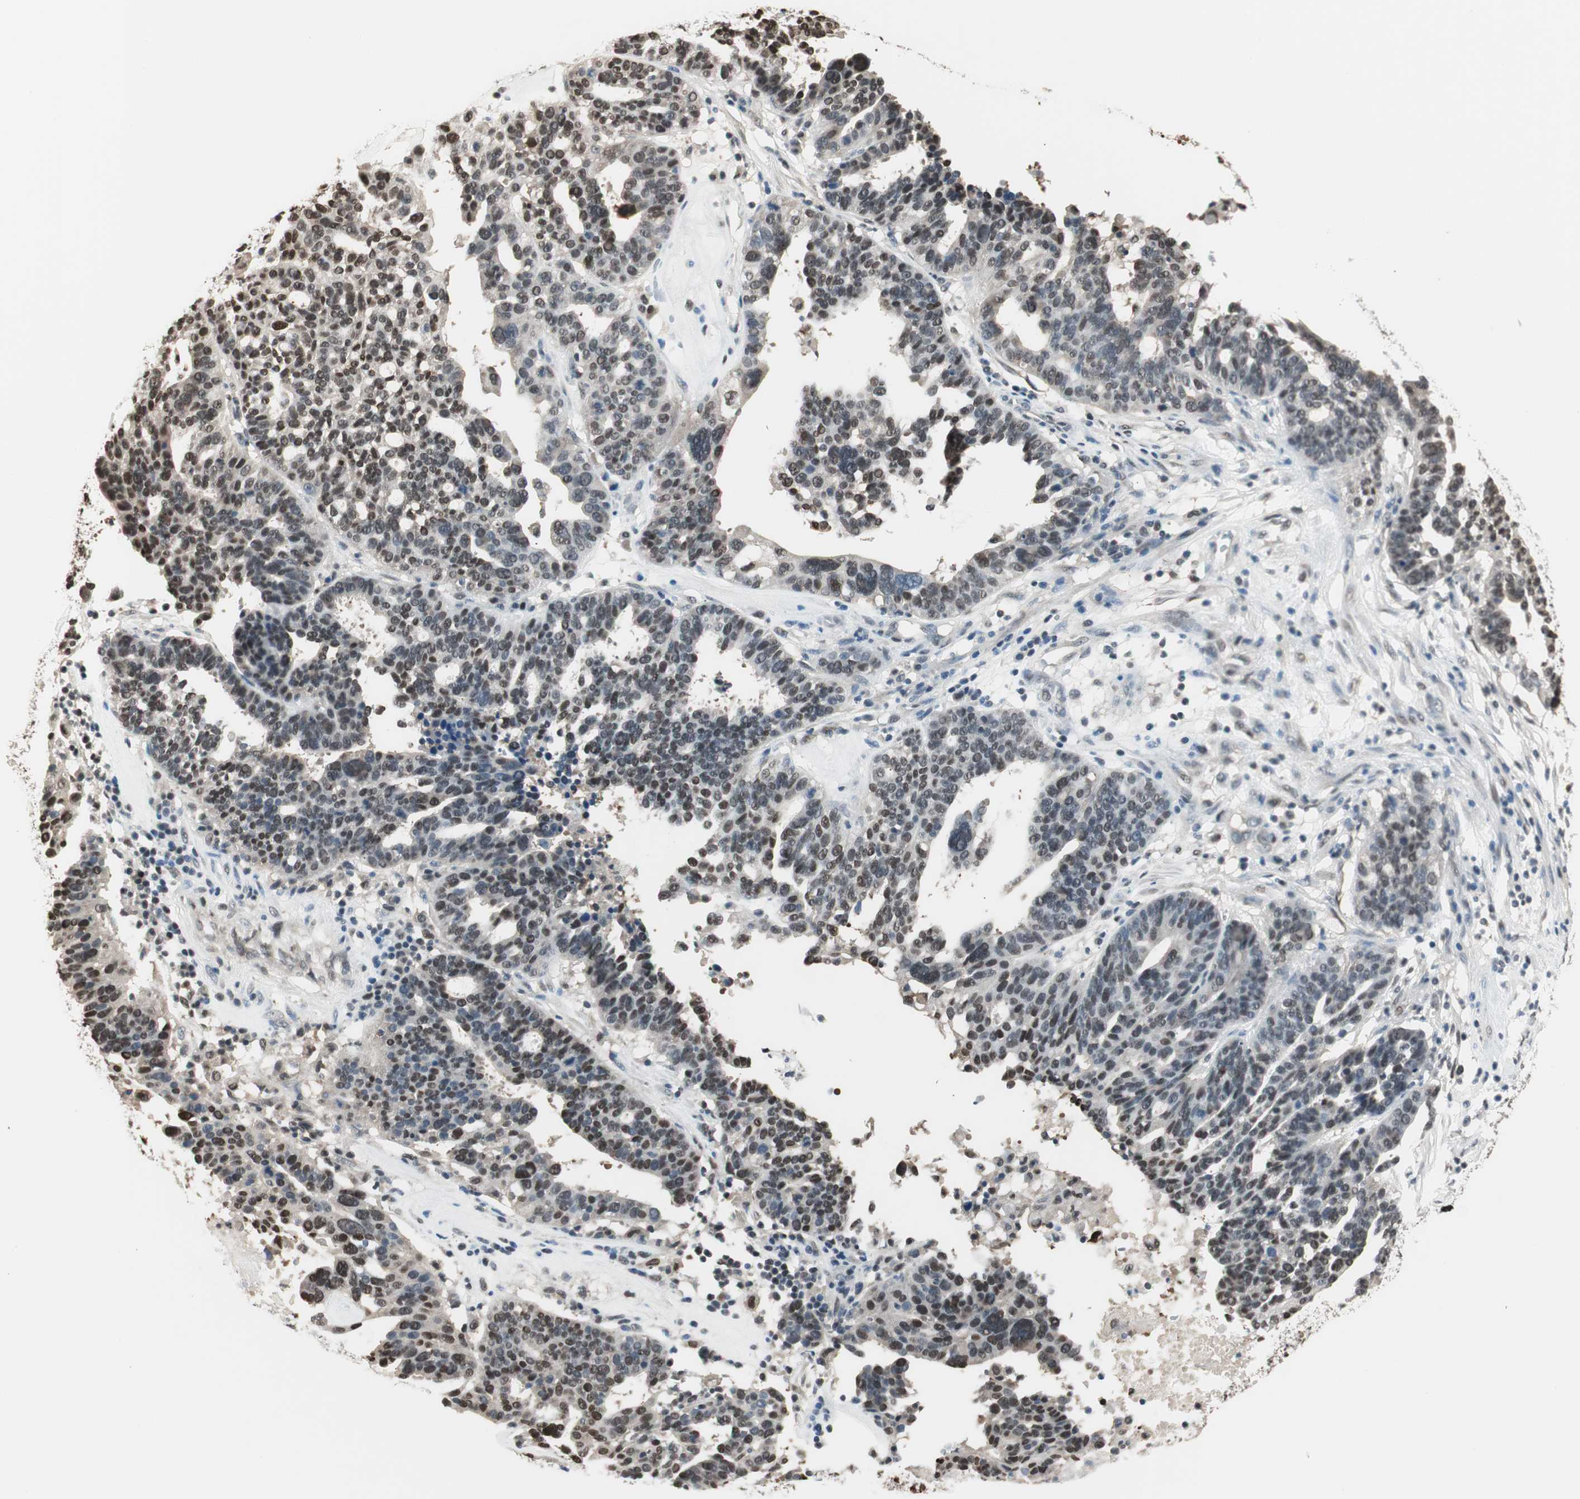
{"staining": {"intensity": "moderate", "quantity": "25%-75%", "location": "nuclear"}, "tissue": "ovarian cancer", "cell_type": "Tumor cells", "image_type": "cancer", "snomed": [{"axis": "morphology", "description": "Cystadenocarcinoma, serous, NOS"}, {"axis": "topography", "description": "Ovary"}], "caption": "Brown immunohistochemical staining in human ovarian serous cystadenocarcinoma exhibits moderate nuclear positivity in about 25%-75% of tumor cells.", "gene": "LONP2", "patient": {"sex": "female", "age": 59}}